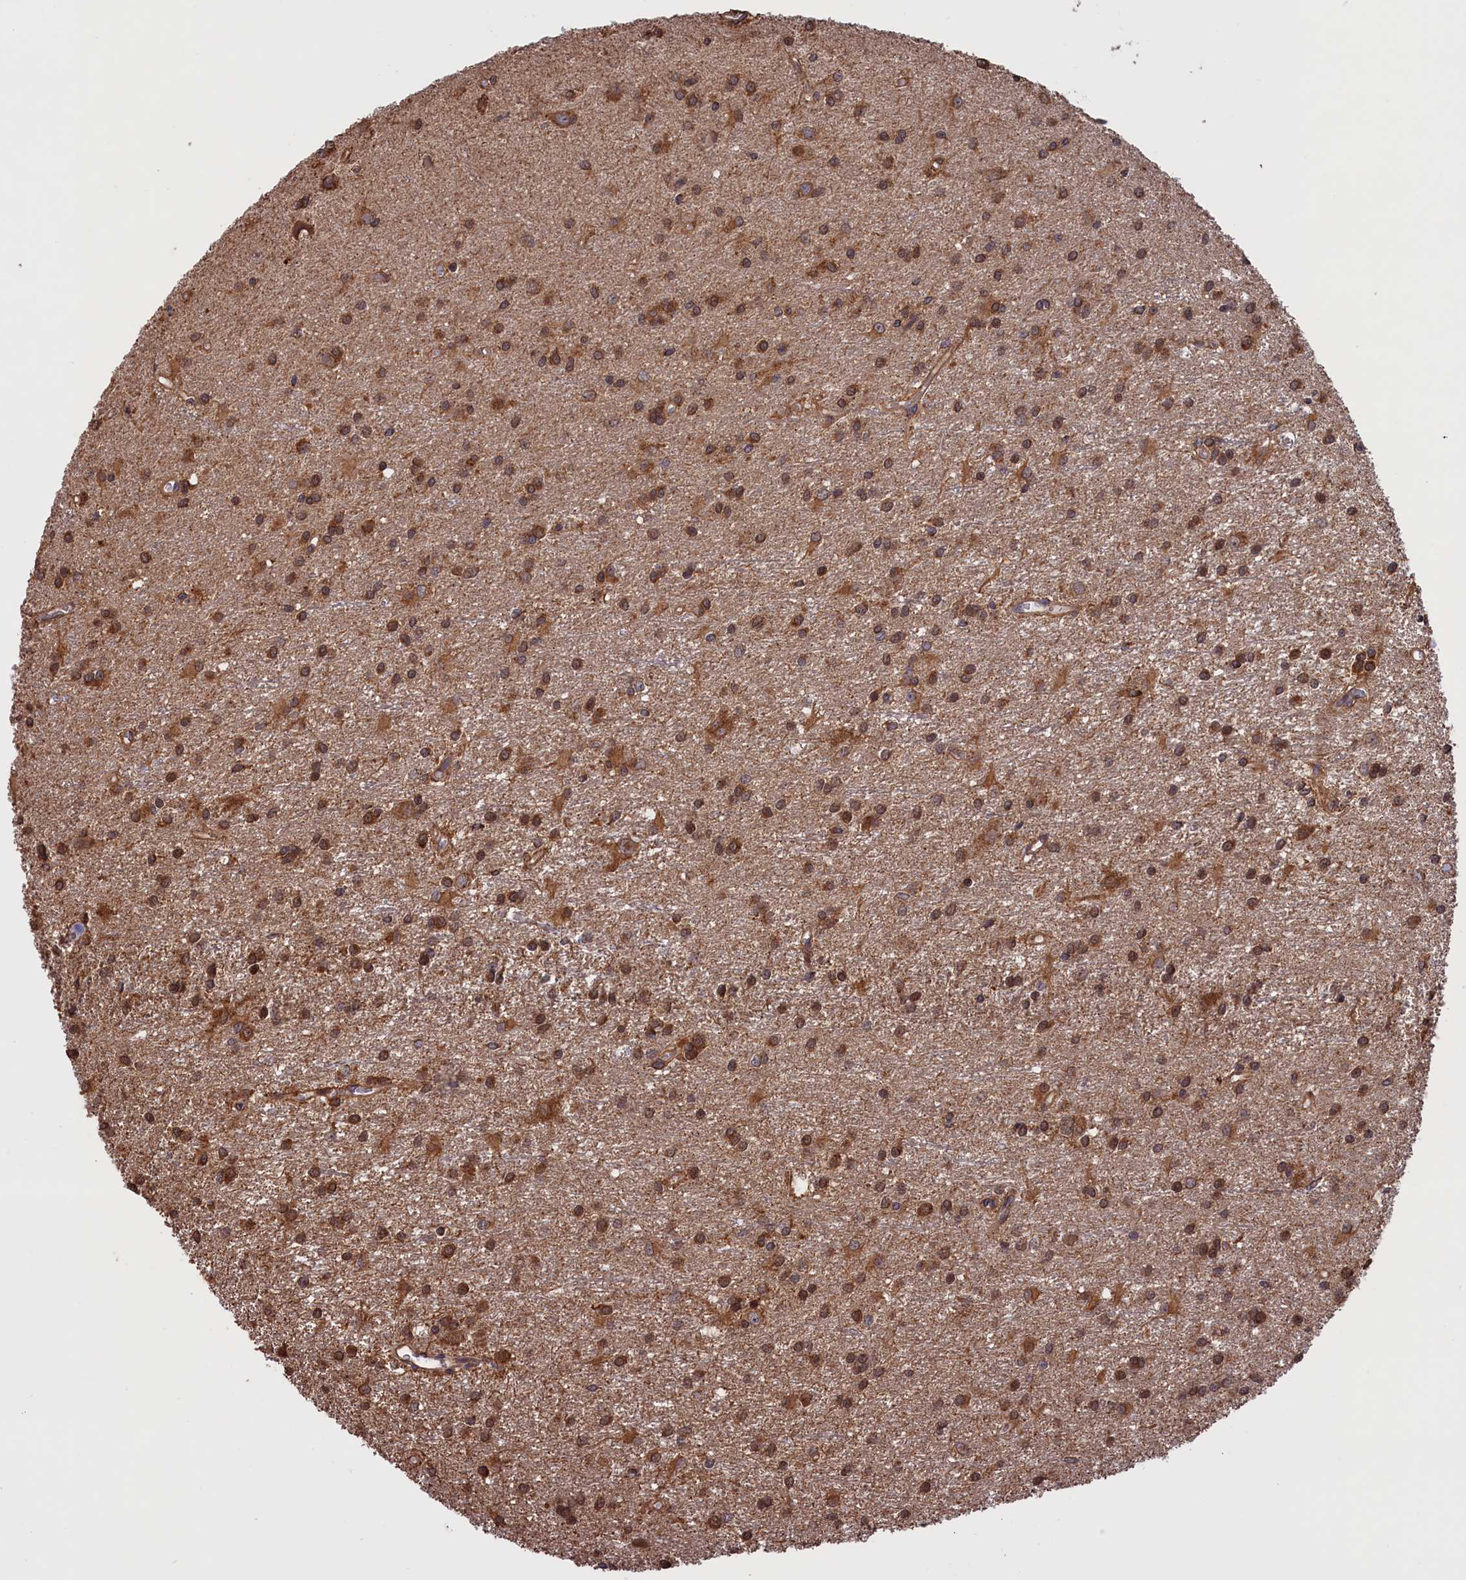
{"staining": {"intensity": "moderate", "quantity": ">75%", "location": "cytoplasmic/membranous"}, "tissue": "glioma", "cell_type": "Tumor cells", "image_type": "cancer", "snomed": [{"axis": "morphology", "description": "Glioma, malignant, High grade"}, {"axis": "topography", "description": "Brain"}], "caption": "Immunohistochemistry image of malignant glioma (high-grade) stained for a protein (brown), which displays medium levels of moderate cytoplasmic/membranous positivity in about >75% of tumor cells.", "gene": "PLA2G4C", "patient": {"sex": "female", "age": 50}}